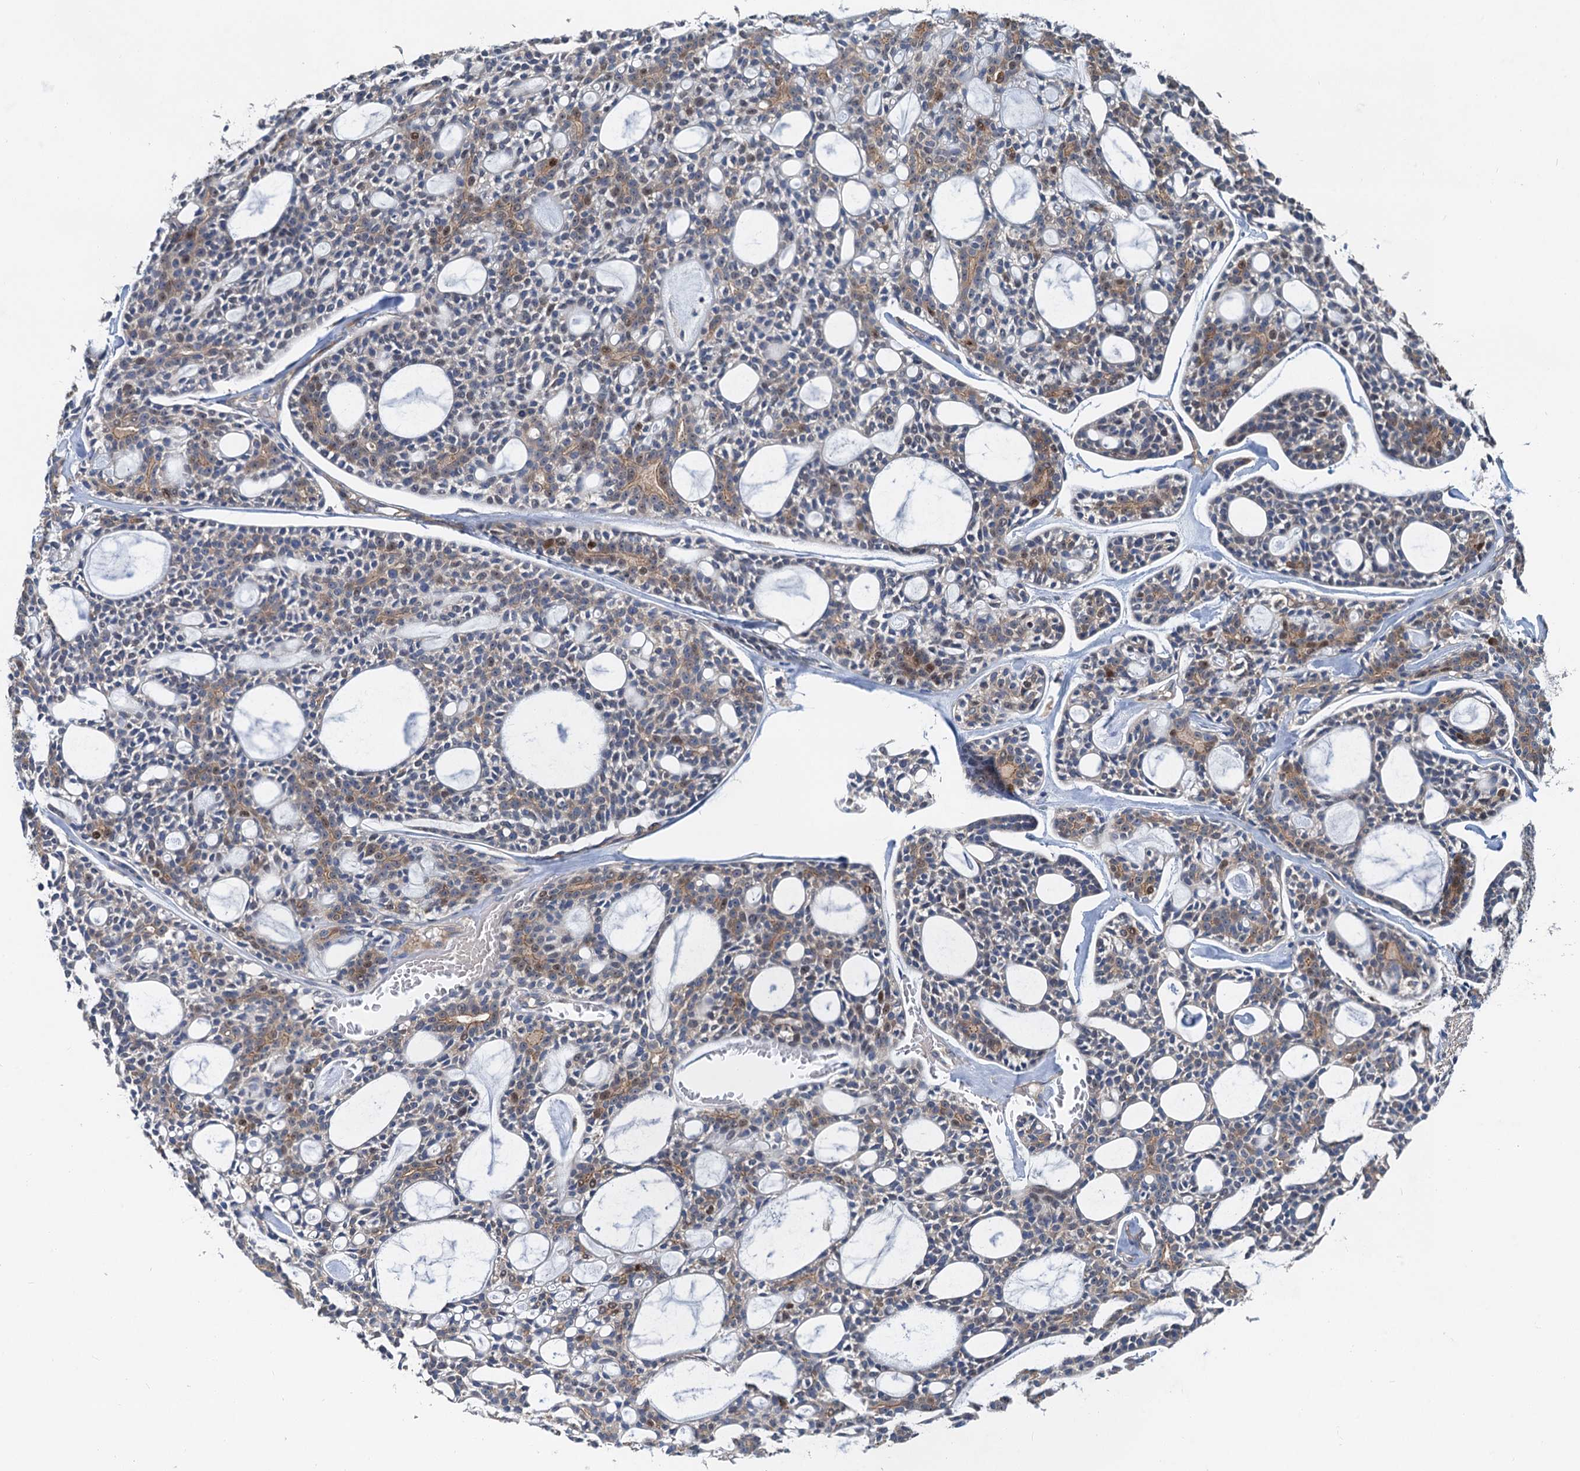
{"staining": {"intensity": "moderate", "quantity": "25%-75%", "location": "cytoplasmic/membranous"}, "tissue": "head and neck cancer", "cell_type": "Tumor cells", "image_type": "cancer", "snomed": [{"axis": "morphology", "description": "Adenocarcinoma, NOS"}, {"axis": "topography", "description": "Salivary gland"}, {"axis": "topography", "description": "Head-Neck"}], "caption": "Head and neck cancer stained with a protein marker reveals moderate staining in tumor cells.", "gene": "ANKRD26", "patient": {"sex": "male", "age": 55}}